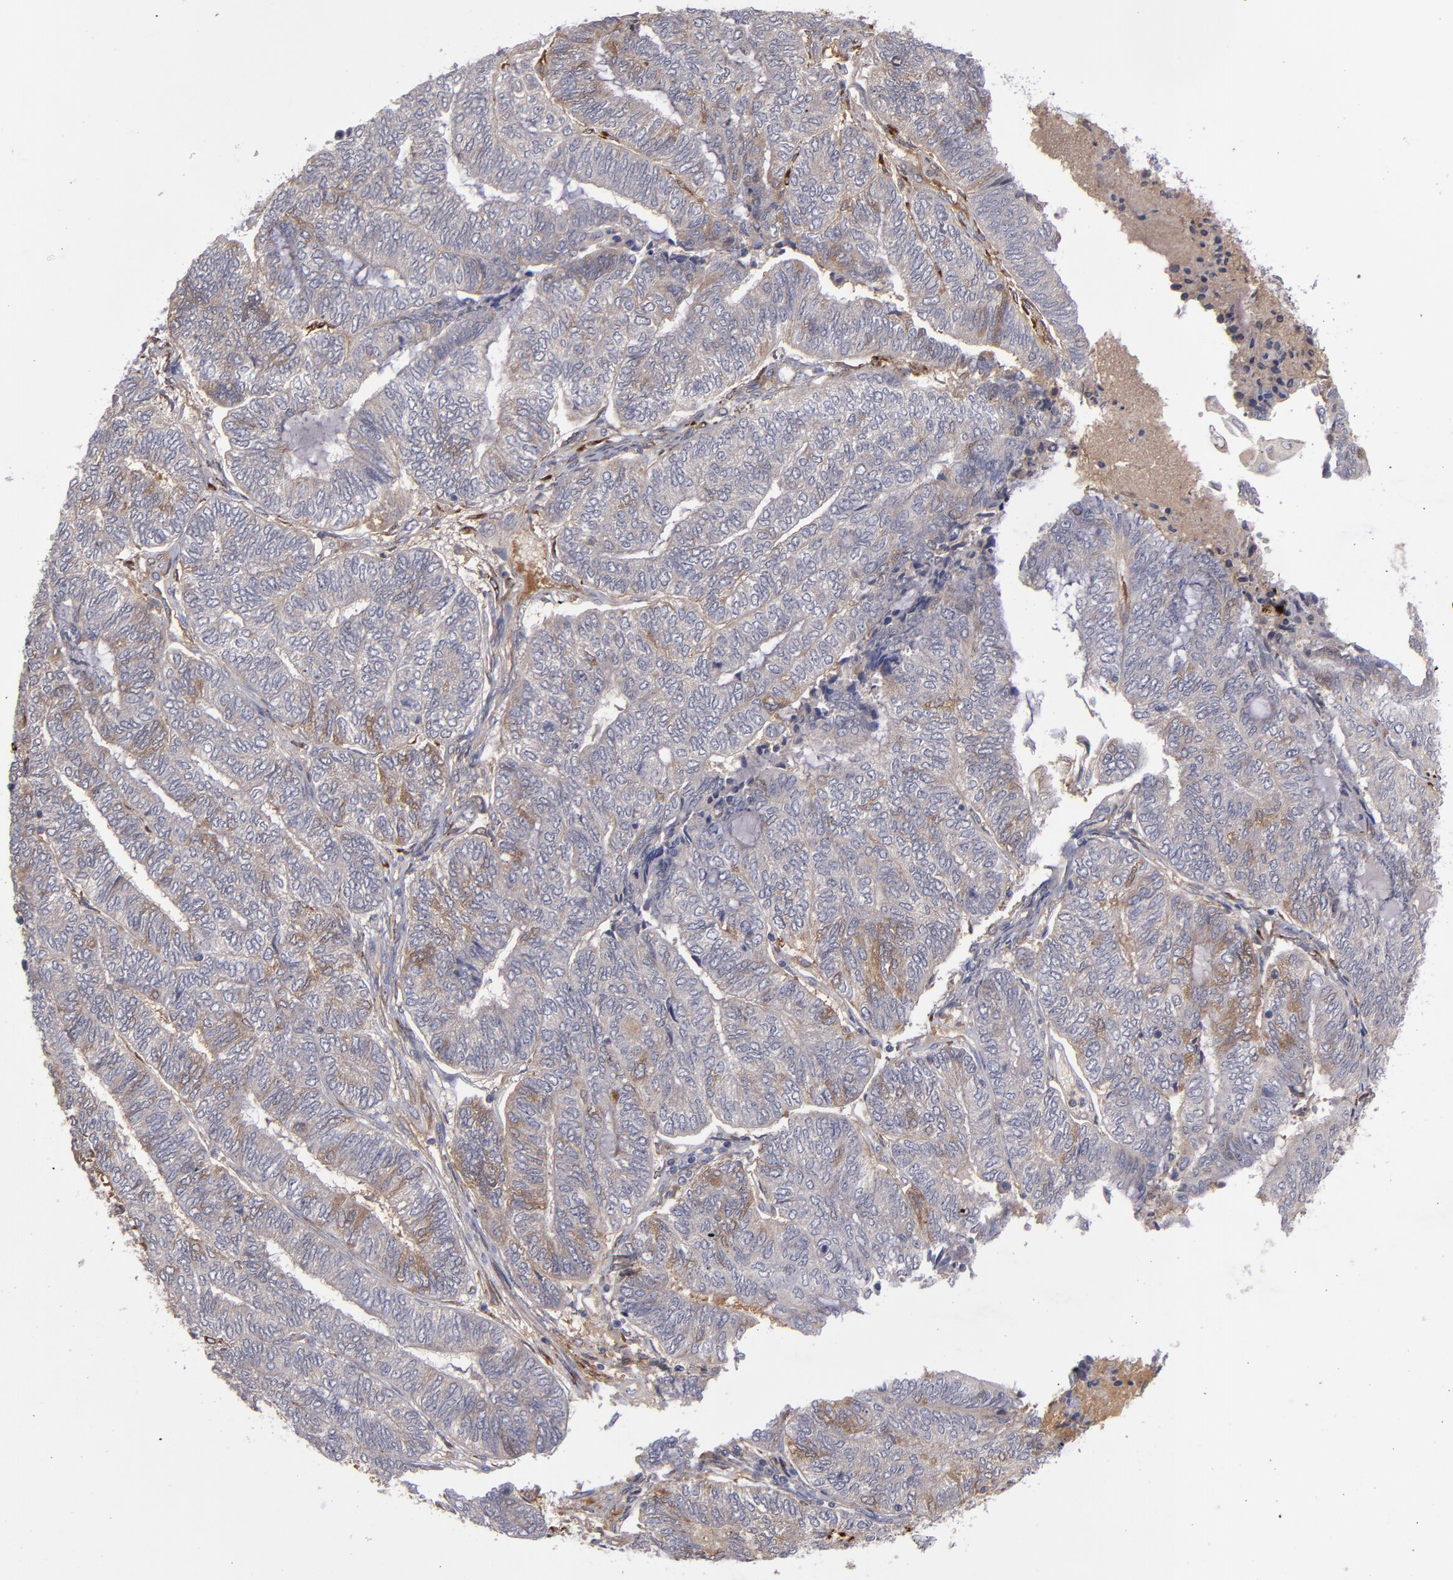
{"staining": {"intensity": "weak", "quantity": "25%-75%", "location": "cytoplasmic/membranous"}, "tissue": "endometrial cancer", "cell_type": "Tumor cells", "image_type": "cancer", "snomed": [{"axis": "morphology", "description": "Adenocarcinoma, NOS"}, {"axis": "topography", "description": "Uterus"}, {"axis": "topography", "description": "Endometrium"}], "caption": "Protein analysis of endometrial adenocarcinoma tissue demonstrates weak cytoplasmic/membranous positivity in approximately 25%-75% of tumor cells.", "gene": "MMP11", "patient": {"sex": "female", "age": 70}}